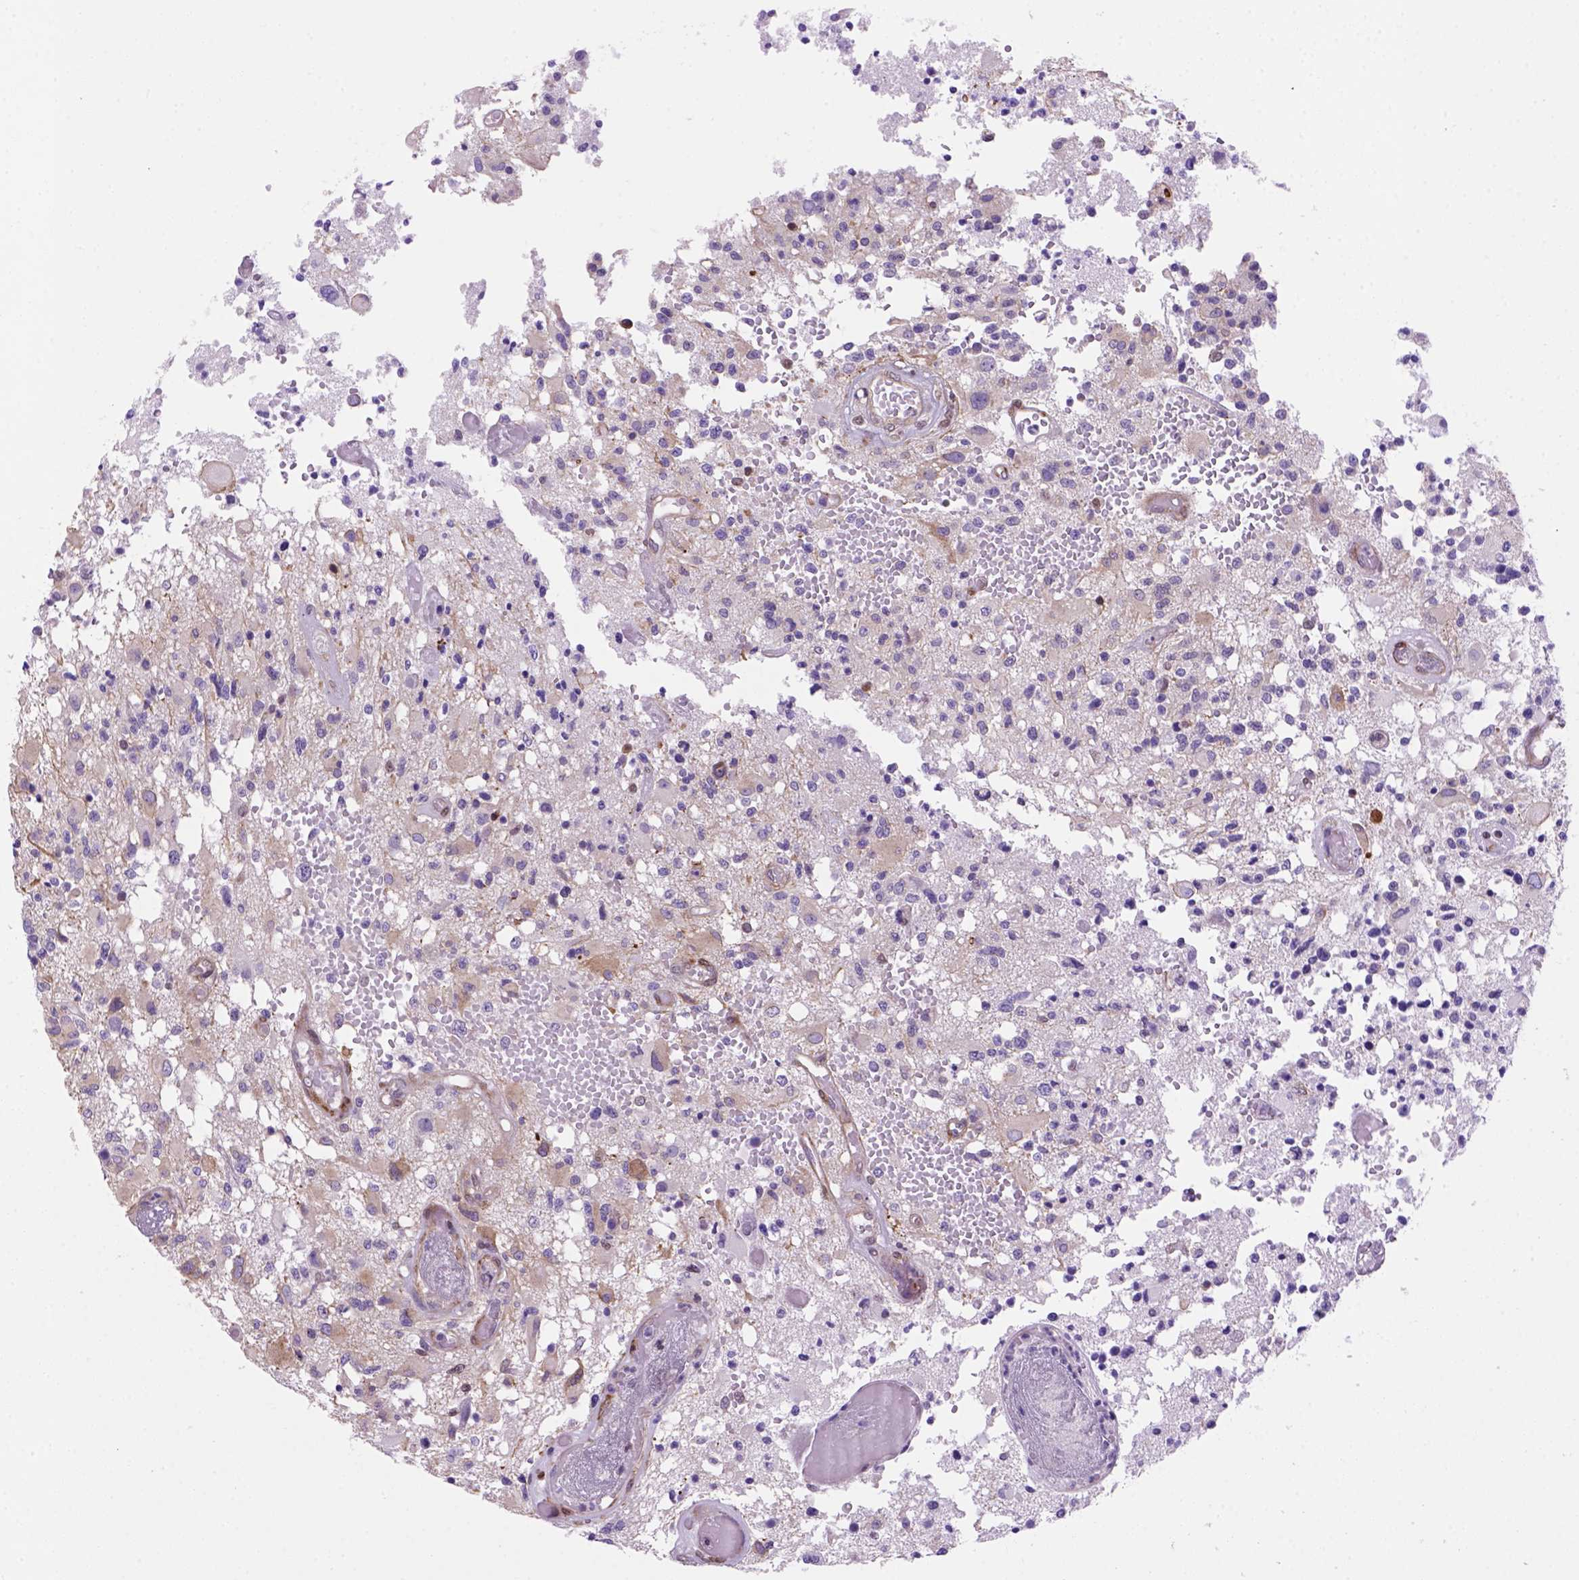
{"staining": {"intensity": "weak", "quantity": "<25%", "location": "cytoplasmic/membranous"}, "tissue": "glioma", "cell_type": "Tumor cells", "image_type": "cancer", "snomed": [{"axis": "morphology", "description": "Glioma, malignant, High grade"}, {"axis": "topography", "description": "Brain"}], "caption": "Immunohistochemistry image of neoplastic tissue: glioma stained with DAB demonstrates no significant protein positivity in tumor cells.", "gene": "MGMT", "patient": {"sex": "female", "age": 63}}